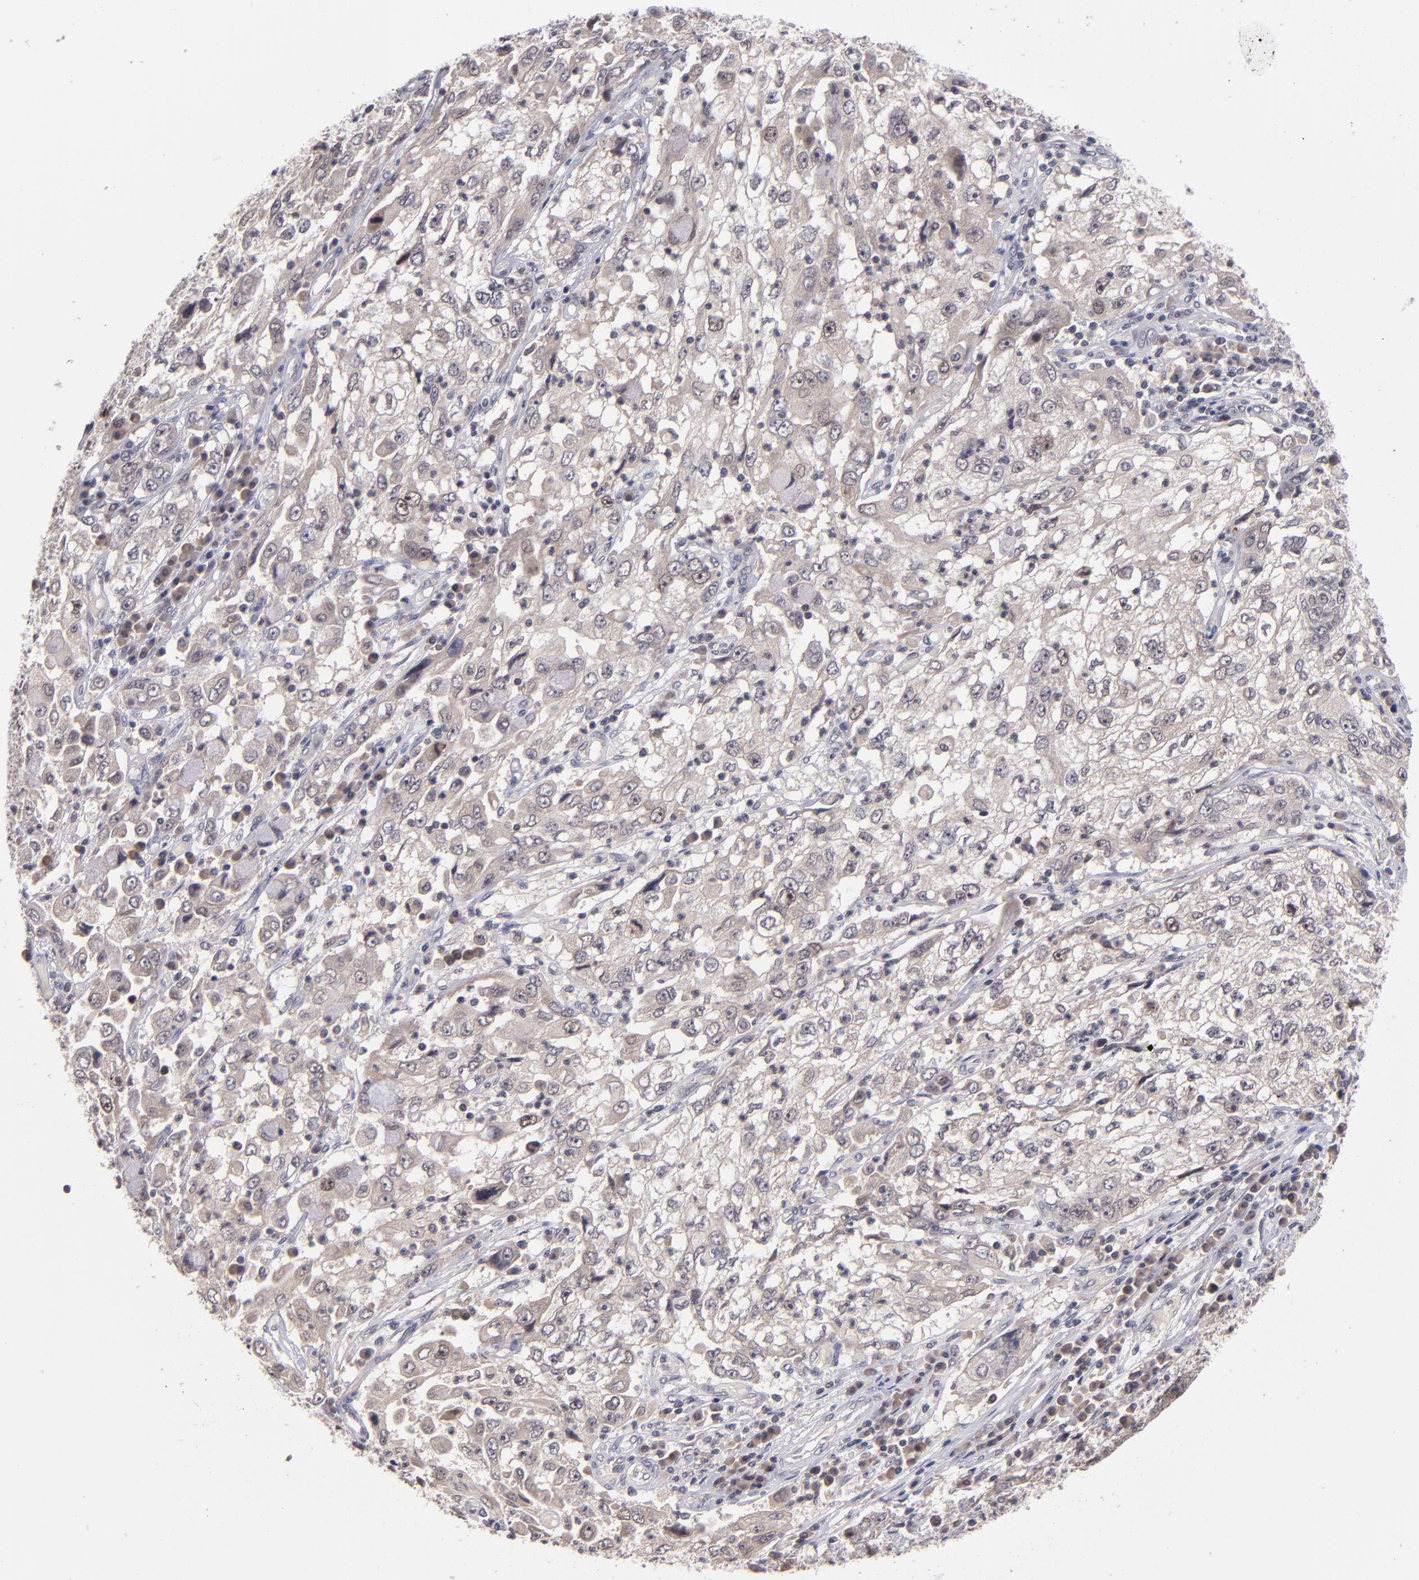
{"staining": {"intensity": "weak", "quantity": "<25%", "location": "nuclear"}, "tissue": "cervical cancer", "cell_type": "Tumor cells", "image_type": "cancer", "snomed": [{"axis": "morphology", "description": "Squamous cell carcinoma, NOS"}, {"axis": "topography", "description": "Cervix"}], "caption": "Cervical cancer stained for a protein using IHC demonstrates no expression tumor cells.", "gene": "CDC7", "patient": {"sex": "female", "age": 36}}